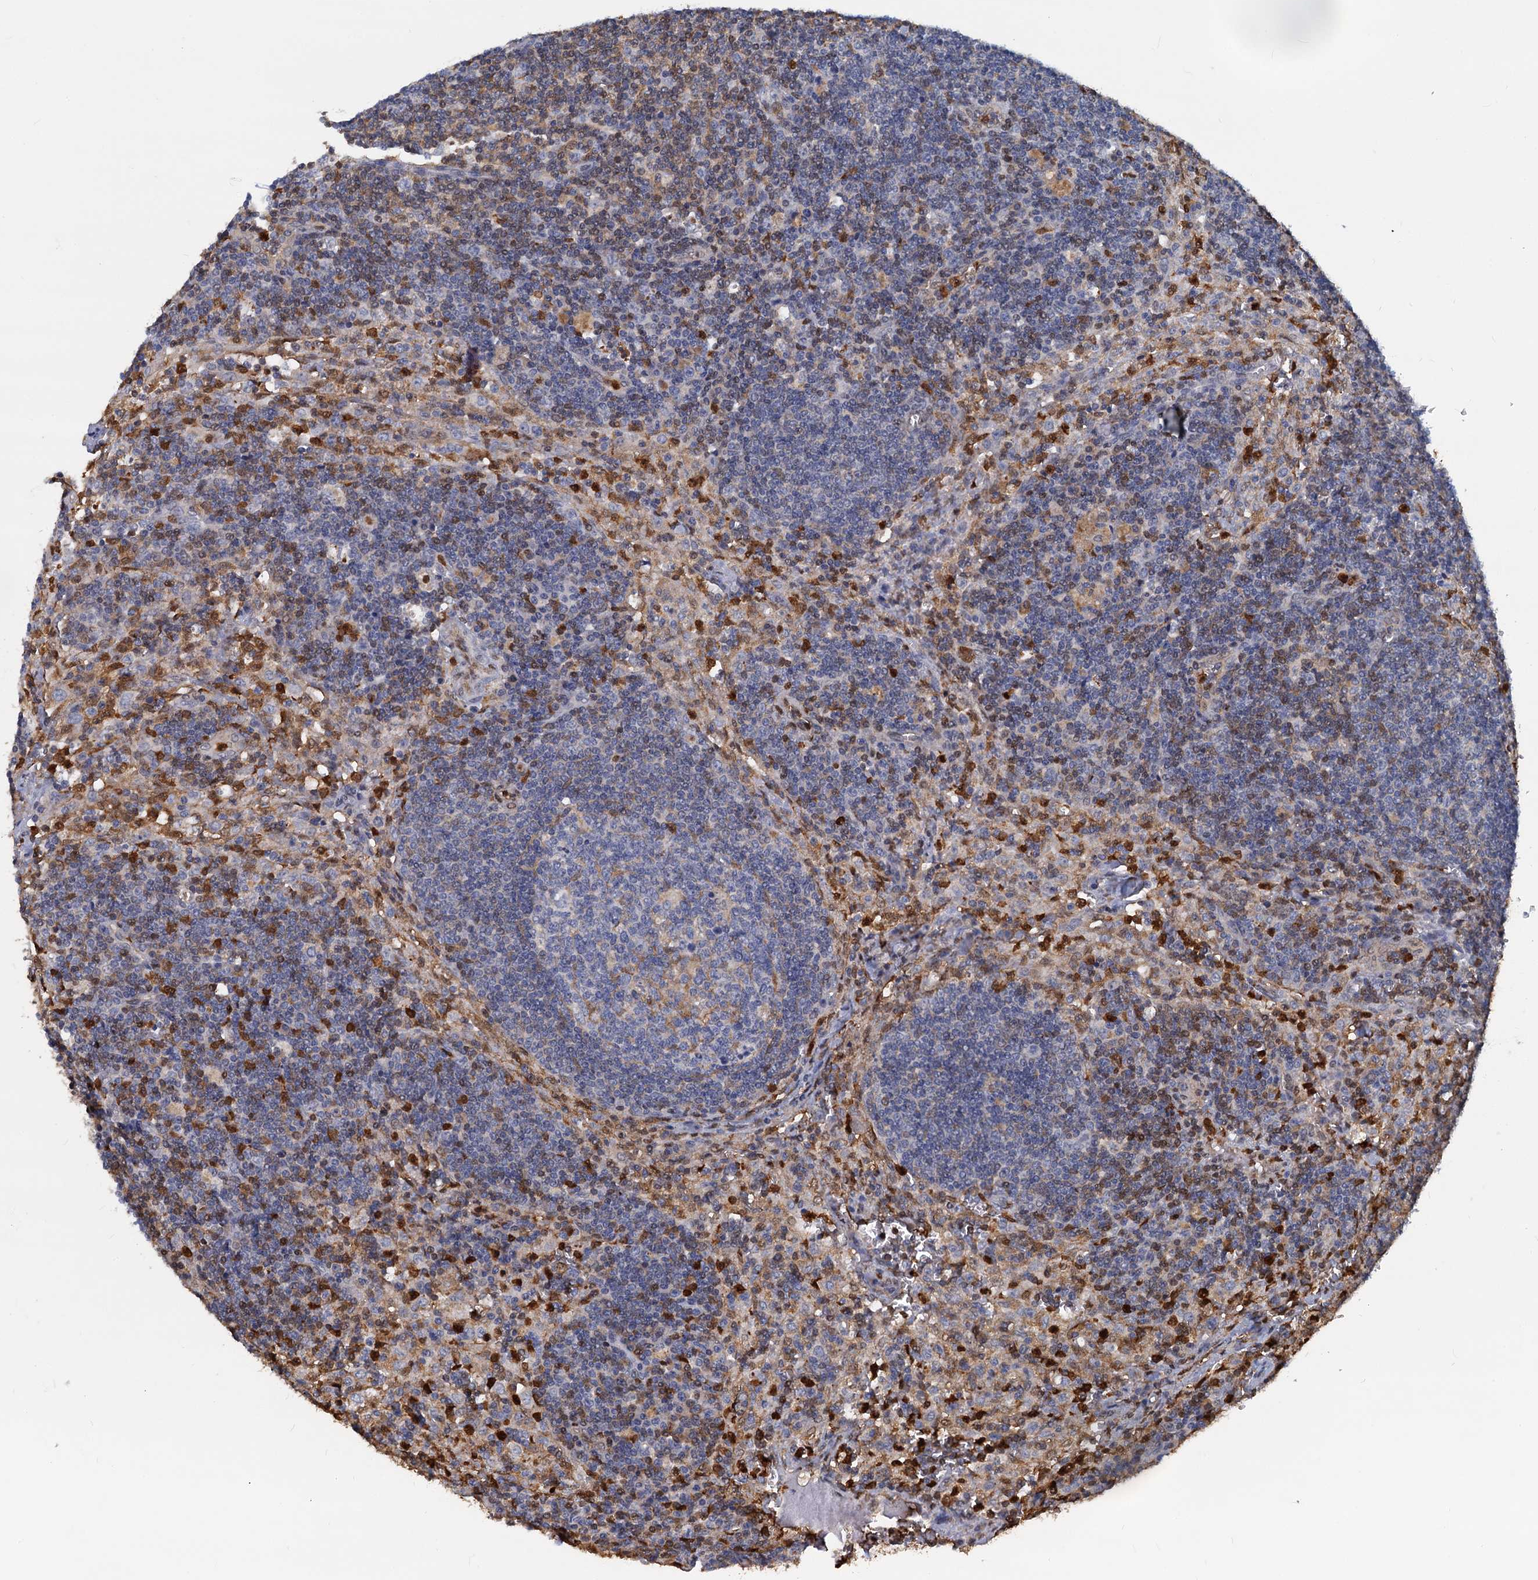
{"staining": {"intensity": "negative", "quantity": "none", "location": "none"}, "tissue": "lymph node", "cell_type": "Germinal center cells", "image_type": "normal", "snomed": [{"axis": "morphology", "description": "Normal tissue, NOS"}, {"axis": "topography", "description": "Lymph node"}], "caption": "An IHC micrograph of benign lymph node is shown. There is no staining in germinal center cells of lymph node. (DAB (3,3'-diaminobenzidine) immunohistochemistry visualized using brightfield microscopy, high magnification).", "gene": "S100A6", "patient": {"sex": "male", "age": 58}}